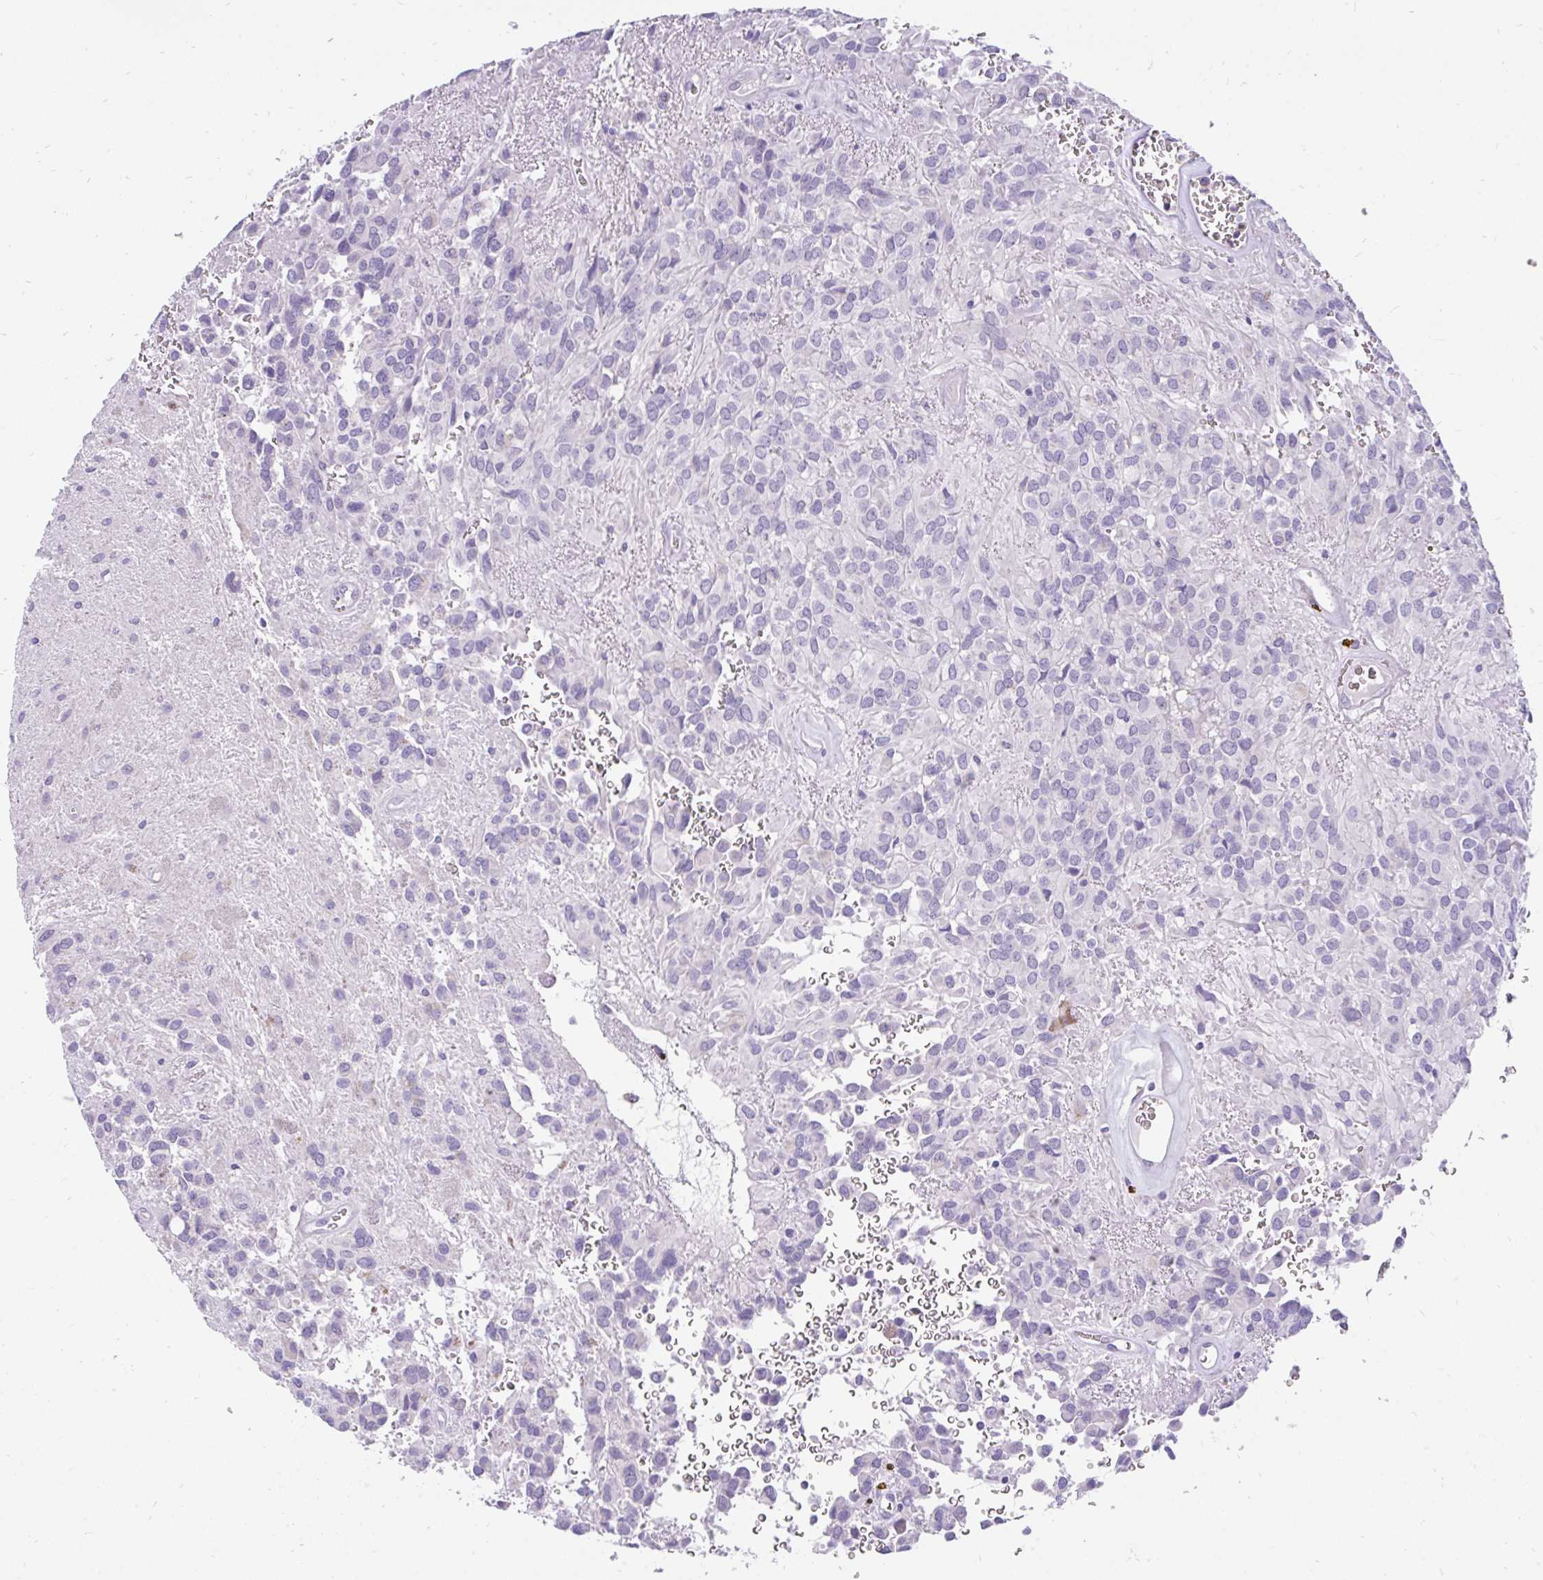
{"staining": {"intensity": "negative", "quantity": "none", "location": "none"}, "tissue": "glioma", "cell_type": "Tumor cells", "image_type": "cancer", "snomed": [{"axis": "morphology", "description": "Glioma, malignant, Low grade"}, {"axis": "topography", "description": "Brain"}], "caption": "Low-grade glioma (malignant) was stained to show a protein in brown. There is no significant expression in tumor cells. The staining is performed using DAB brown chromogen with nuclei counter-stained in using hematoxylin.", "gene": "INTS5", "patient": {"sex": "male", "age": 56}}